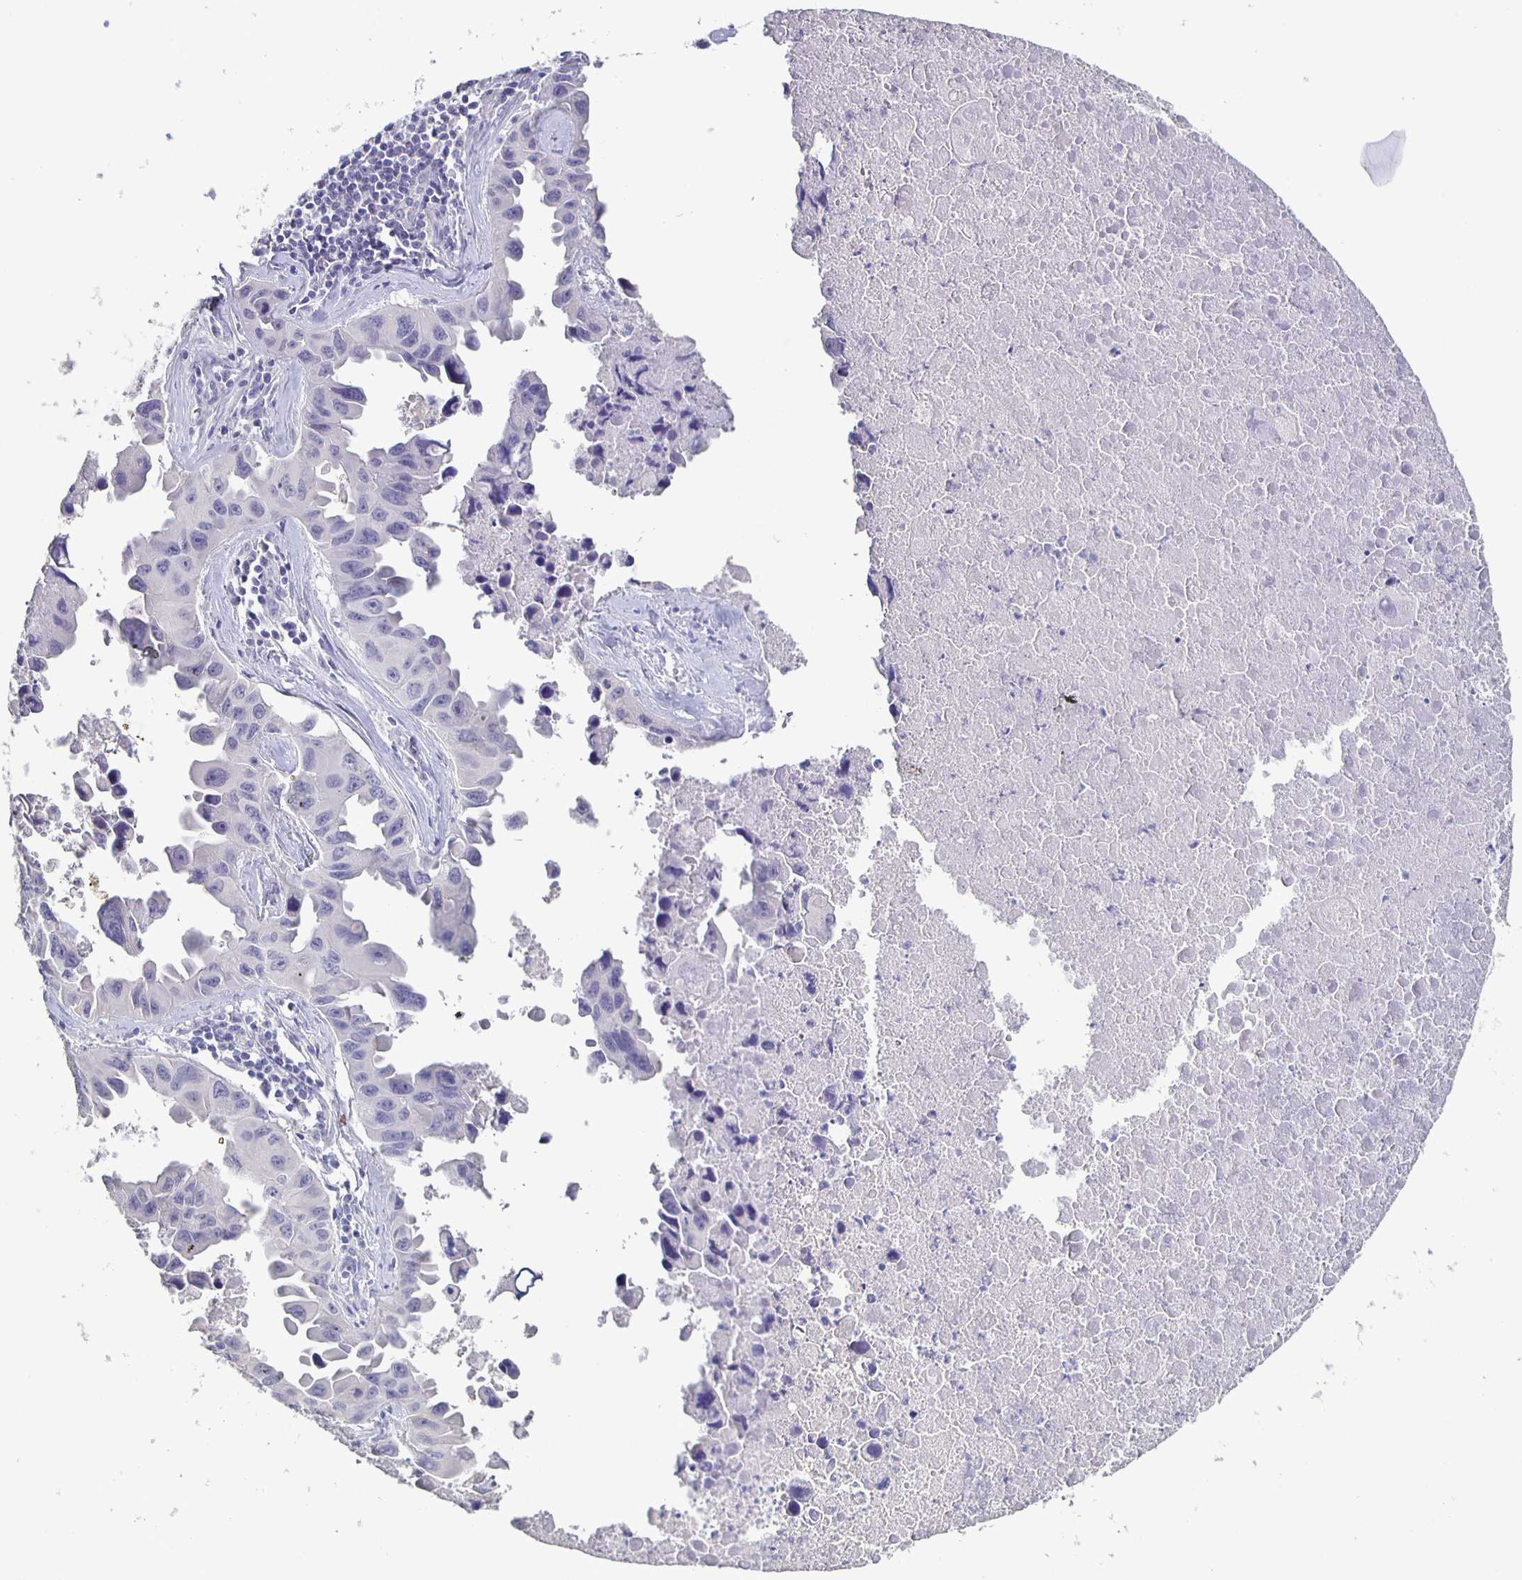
{"staining": {"intensity": "negative", "quantity": "none", "location": "none"}, "tissue": "lung cancer", "cell_type": "Tumor cells", "image_type": "cancer", "snomed": [{"axis": "morphology", "description": "Adenocarcinoma, NOS"}, {"axis": "topography", "description": "Lymph node"}, {"axis": "topography", "description": "Lung"}], "caption": "Image shows no protein positivity in tumor cells of lung cancer tissue. (Immunohistochemistry, brightfield microscopy, high magnification).", "gene": "CACNA2D2", "patient": {"sex": "male", "age": 64}}